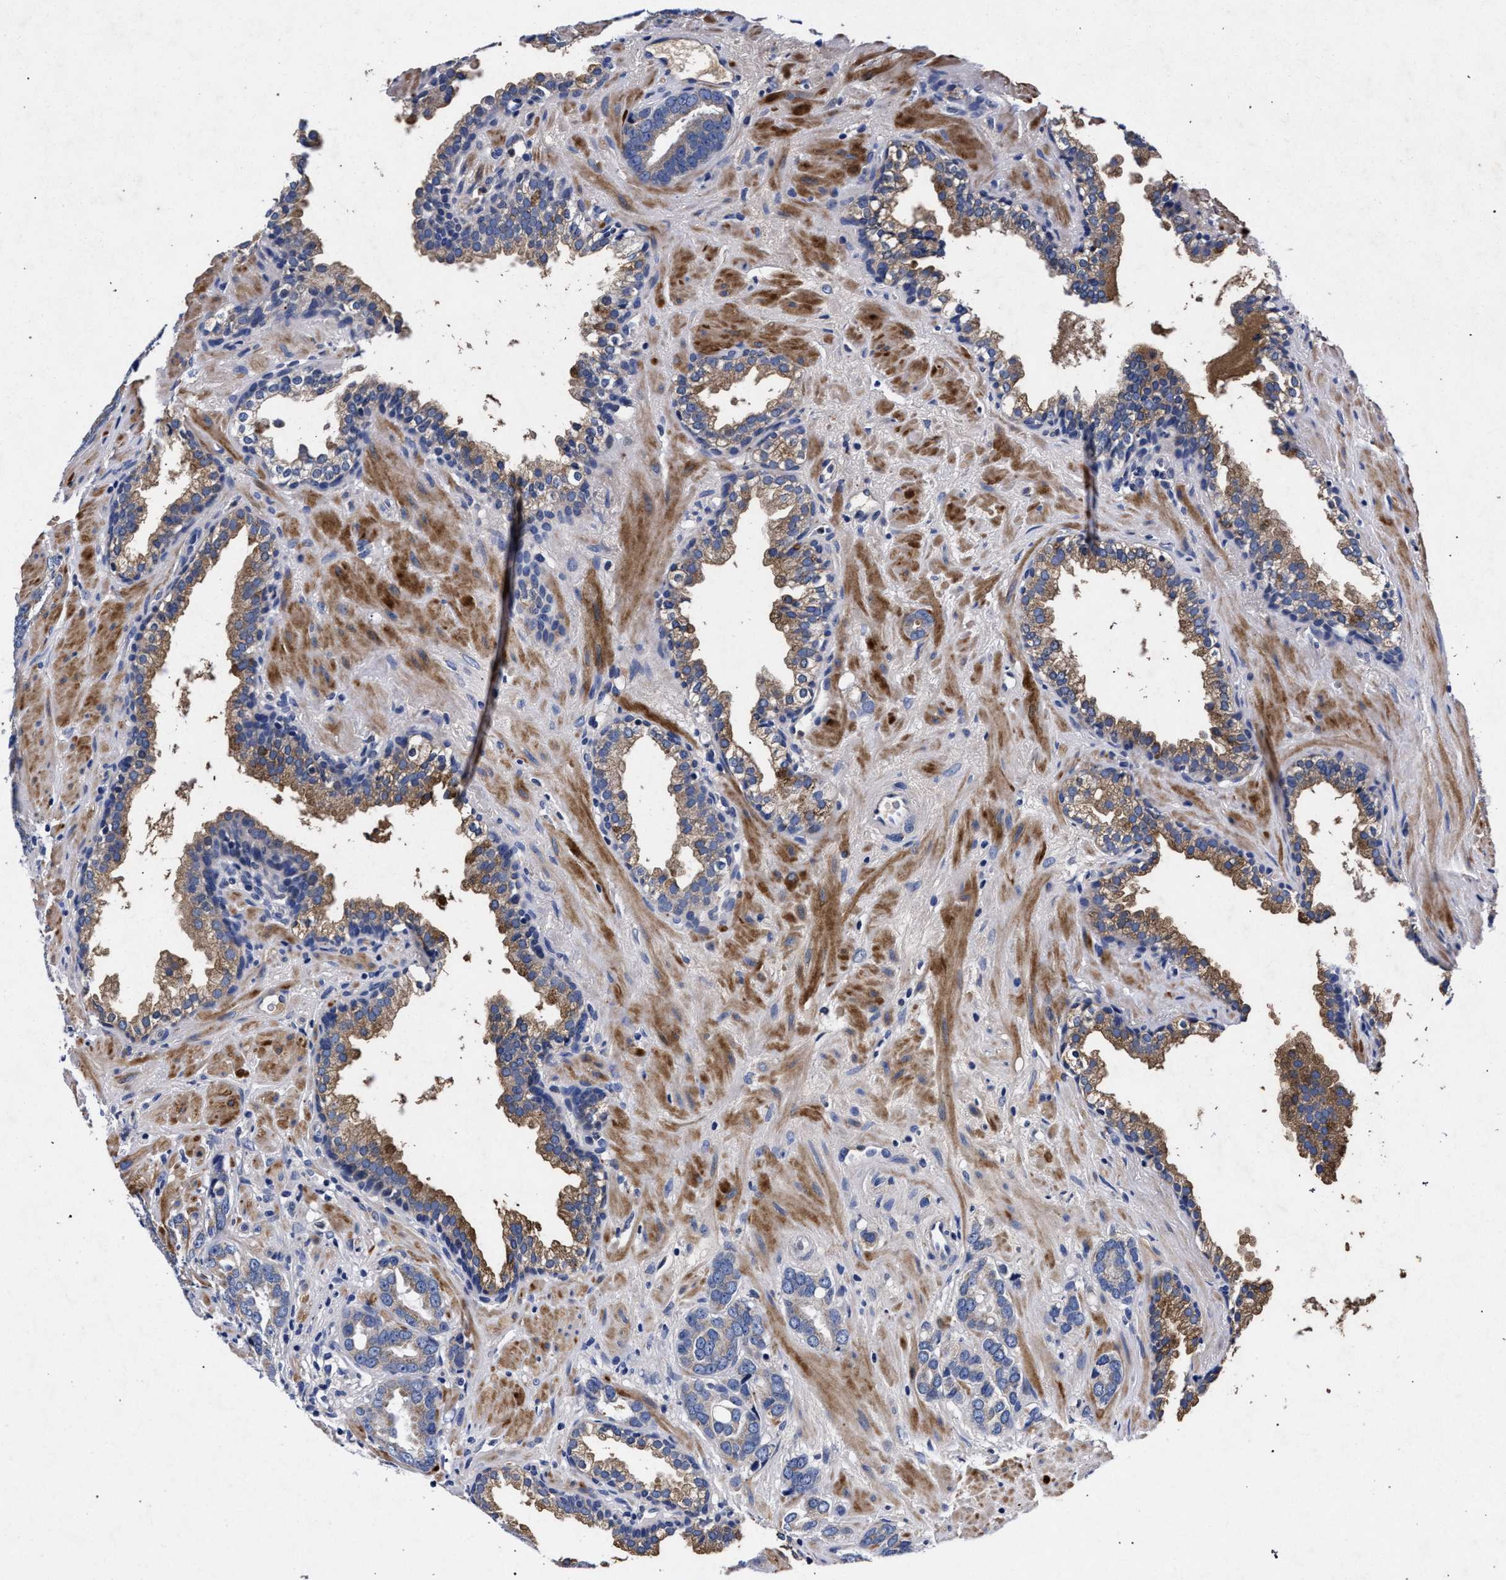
{"staining": {"intensity": "weak", "quantity": "<25%", "location": "cytoplasmic/membranous"}, "tissue": "prostate cancer", "cell_type": "Tumor cells", "image_type": "cancer", "snomed": [{"axis": "morphology", "description": "Adenocarcinoma, Low grade"}, {"axis": "topography", "description": "Prostate"}], "caption": "Tumor cells show no significant protein expression in prostate cancer.", "gene": "HSD17B14", "patient": {"sex": "male", "age": 59}}